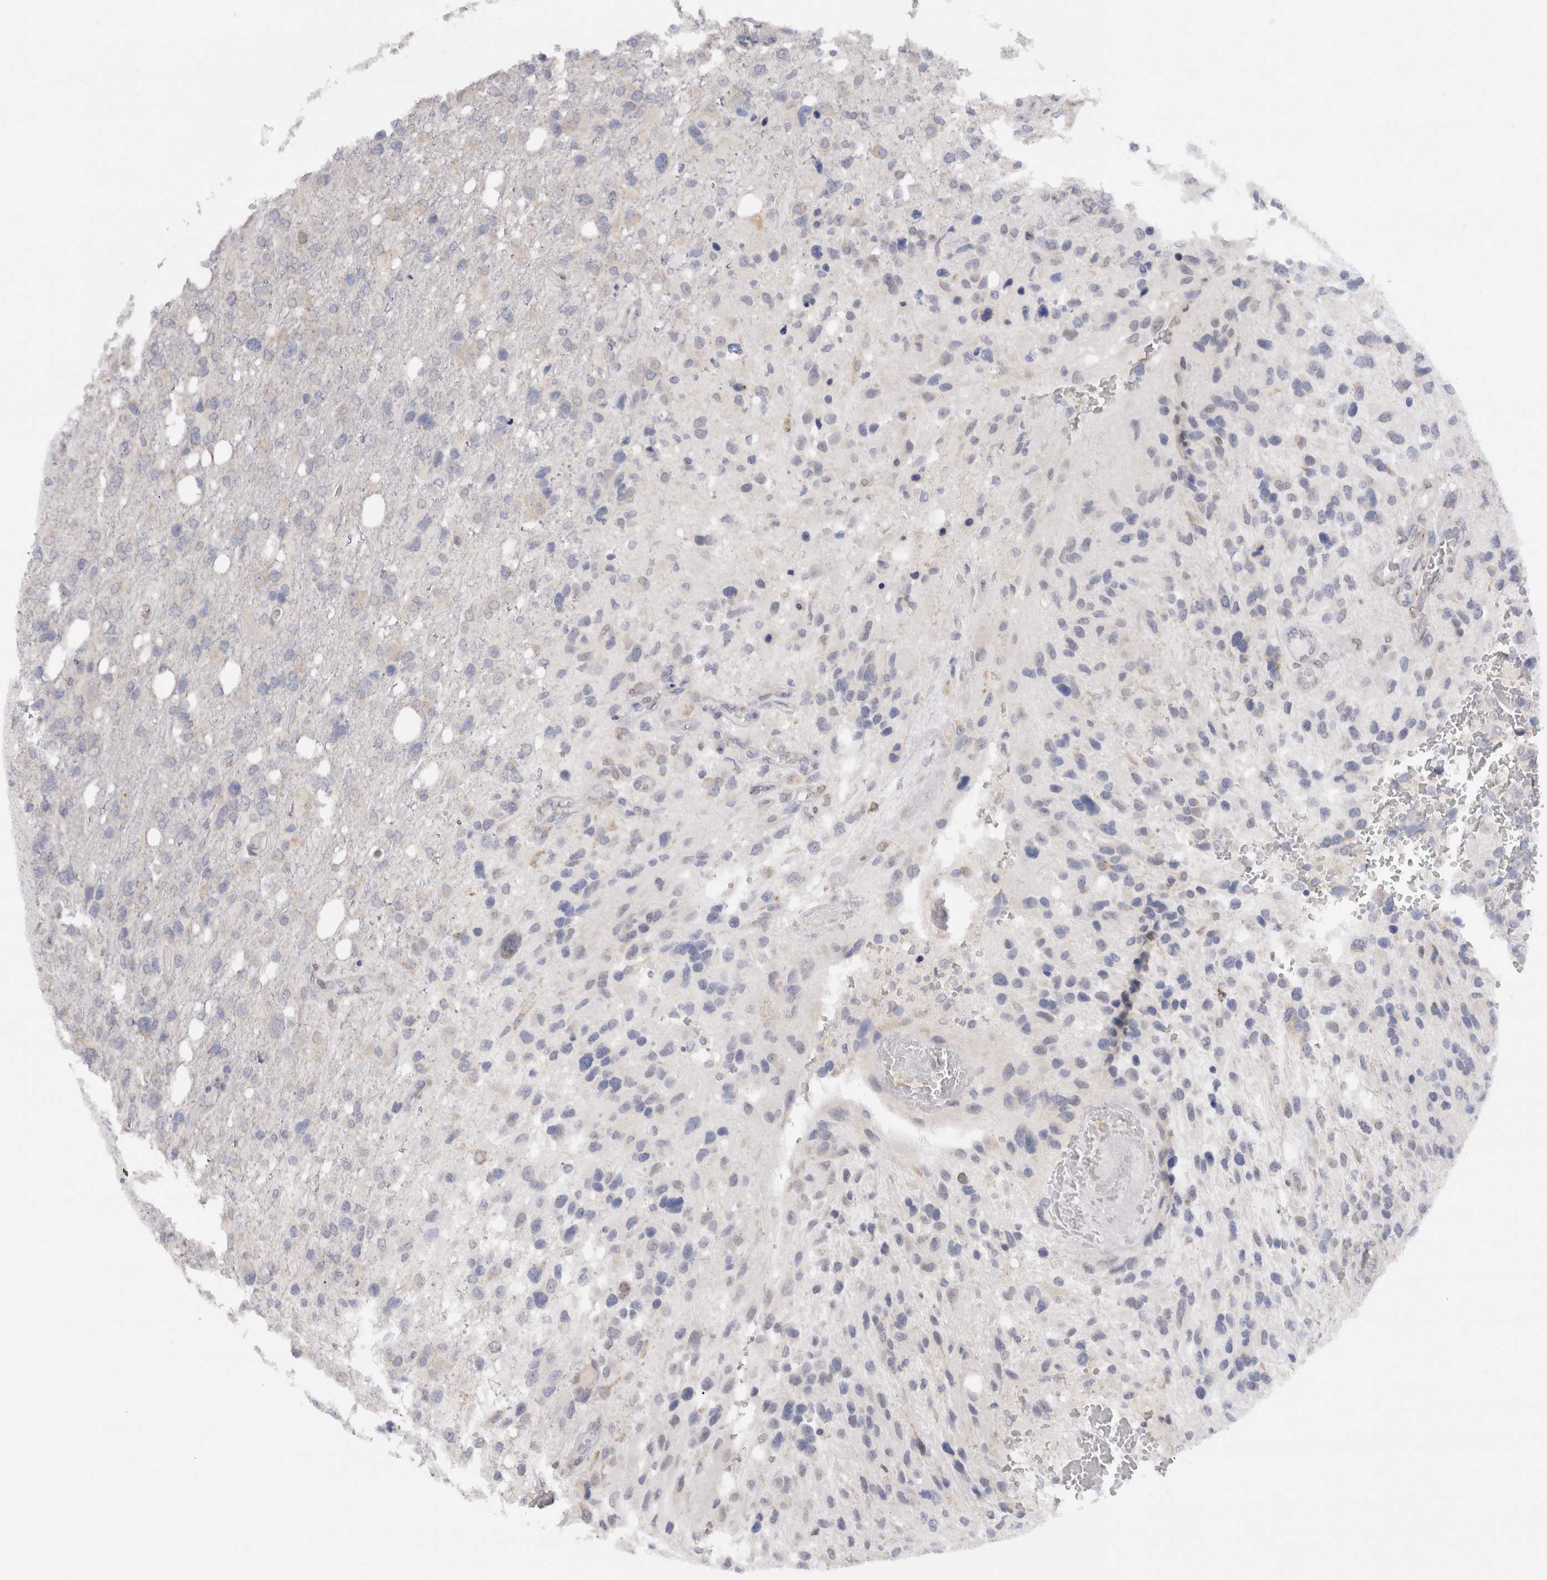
{"staining": {"intensity": "negative", "quantity": "none", "location": "none"}, "tissue": "glioma", "cell_type": "Tumor cells", "image_type": "cancer", "snomed": [{"axis": "morphology", "description": "Glioma, malignant, High grade"}, {"axis": "topography", "description": "Brain"}], "caption": "Immunohistochemical staining of malignant glioma (high-grade) exhibits no significant expression in tumor cells.", "gene": "VCPIP1", "patient": {"sex": "female", "age": 58}}